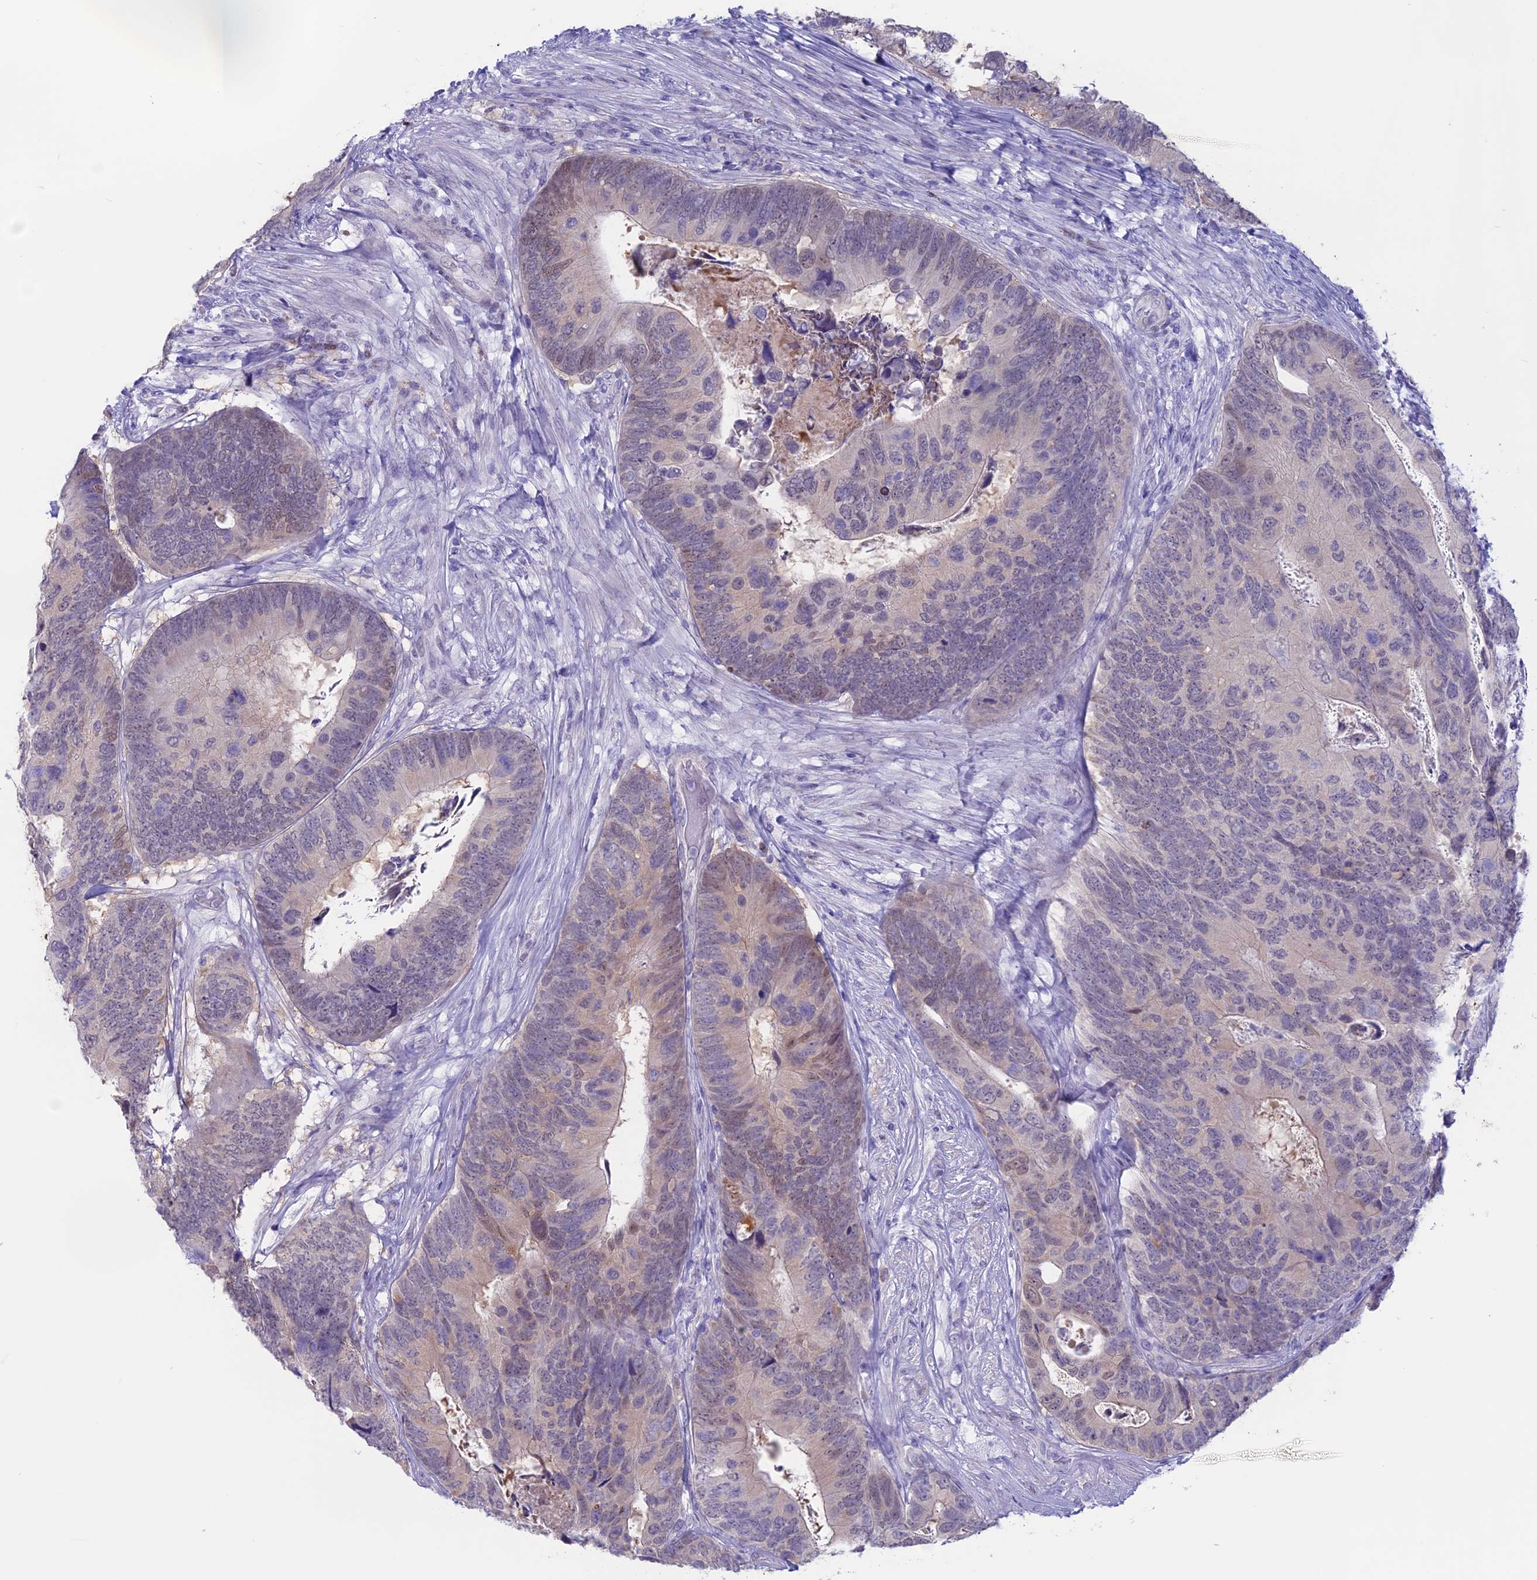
{"staining": {"intensity": "weak", "quantity": "<25%", "location": "nuclear"}, "tissue": "colorectal cancer", "cell_type": "Tumor cells", "image_type": "cancer", "snomed": [{"axis": "morphology", "description": "Adenocarcinoma, NOS"}, {"axis": "topography", "description": "Colon"}], "caption": "Protein analysis of colorectal adenocarcinoma displays no significant expression in tumor cells. (DAB (3,3'-diaminobenzidine) immunohistochemistry, high magnification).", "gene": "LHFPL2", "patient": {"sex": "female", "age": 67}}